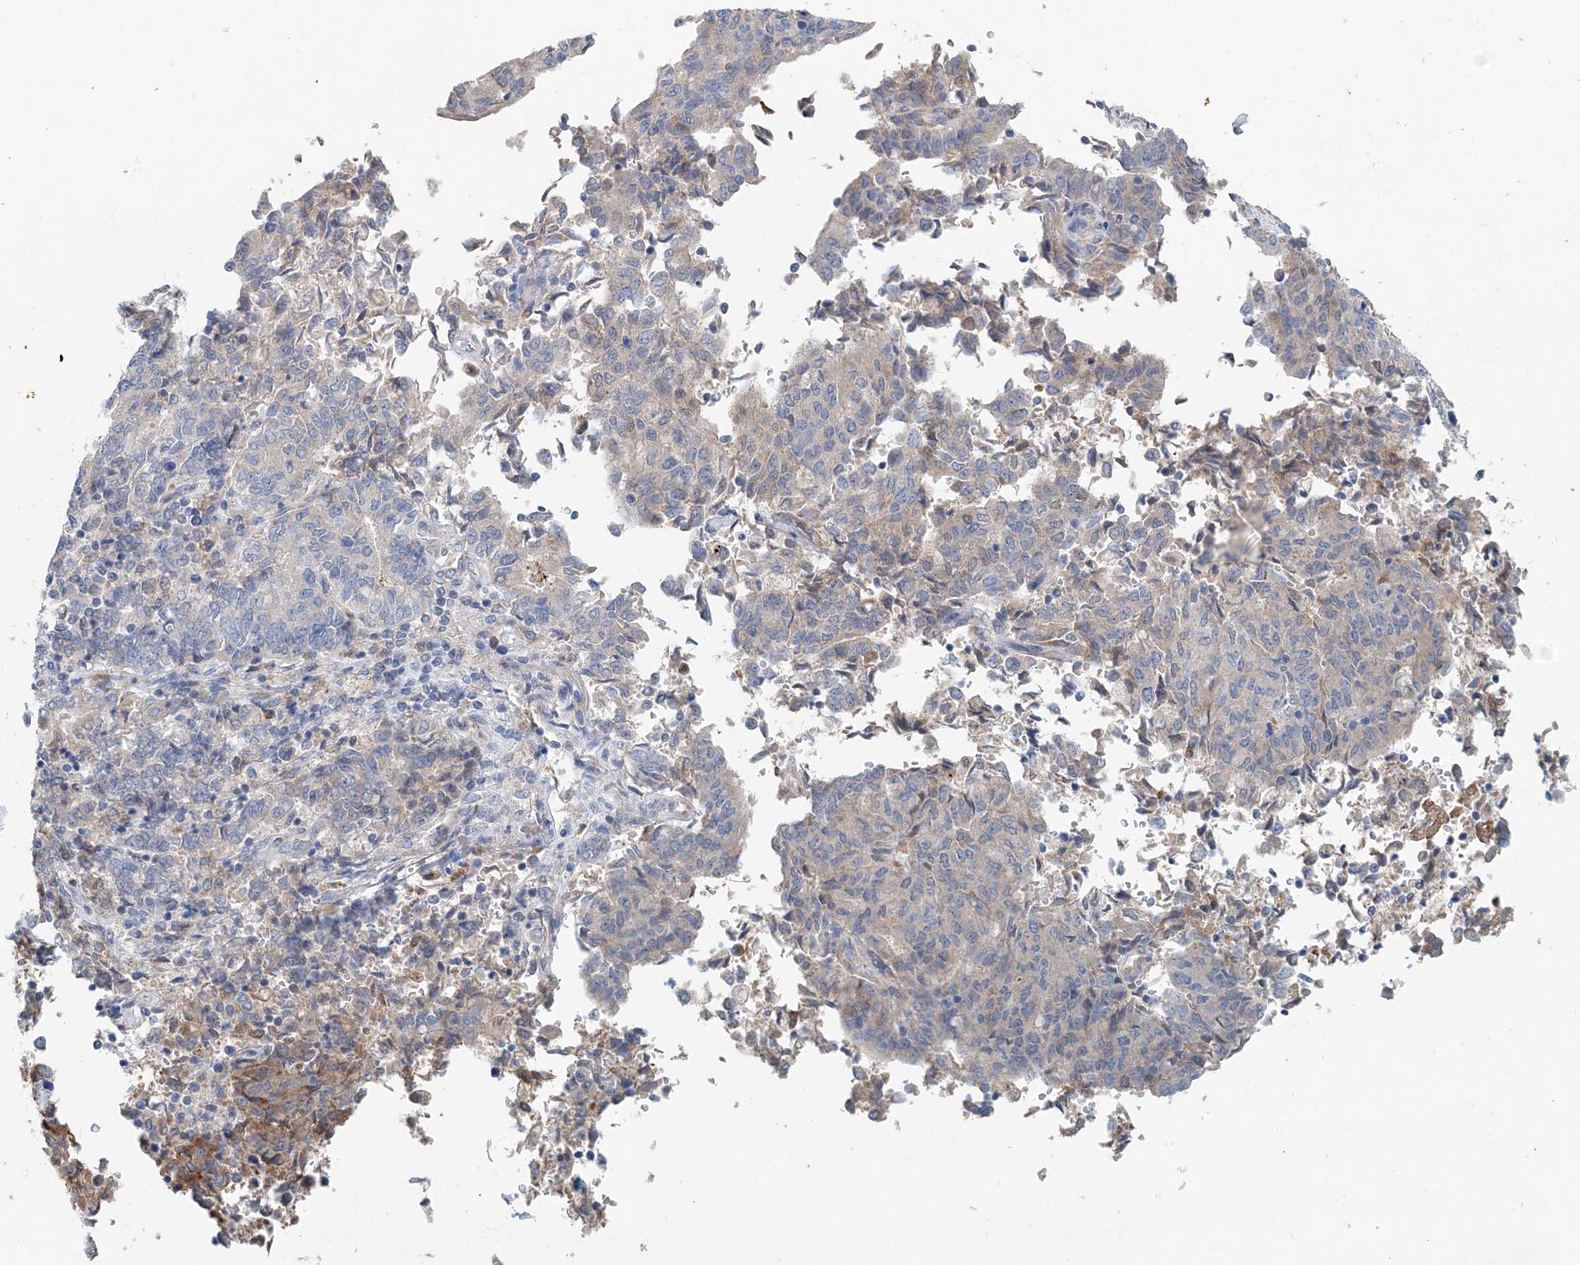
{"staining": {"intensity": "moderate", "quantity": "25%-75%", "location": "cytoplasmic/membranous"}, "tissue": "endometrial cancer", "cell_type": "Tumor cells", "image_type": "cancer", "snomed": [{"axis": "morphology", "description": "Adenocarcinoma, NOS"}, {"axis": "topography", "description": "Endometrium"}], "caption": "The immunohistochemical stain shows moderate cytoplasmic/membranous staining in tumor cells of endometrial adenocarcinoma tissue.", "gene": "PFN2", "patient": {"sex": "female", "age": 80}}